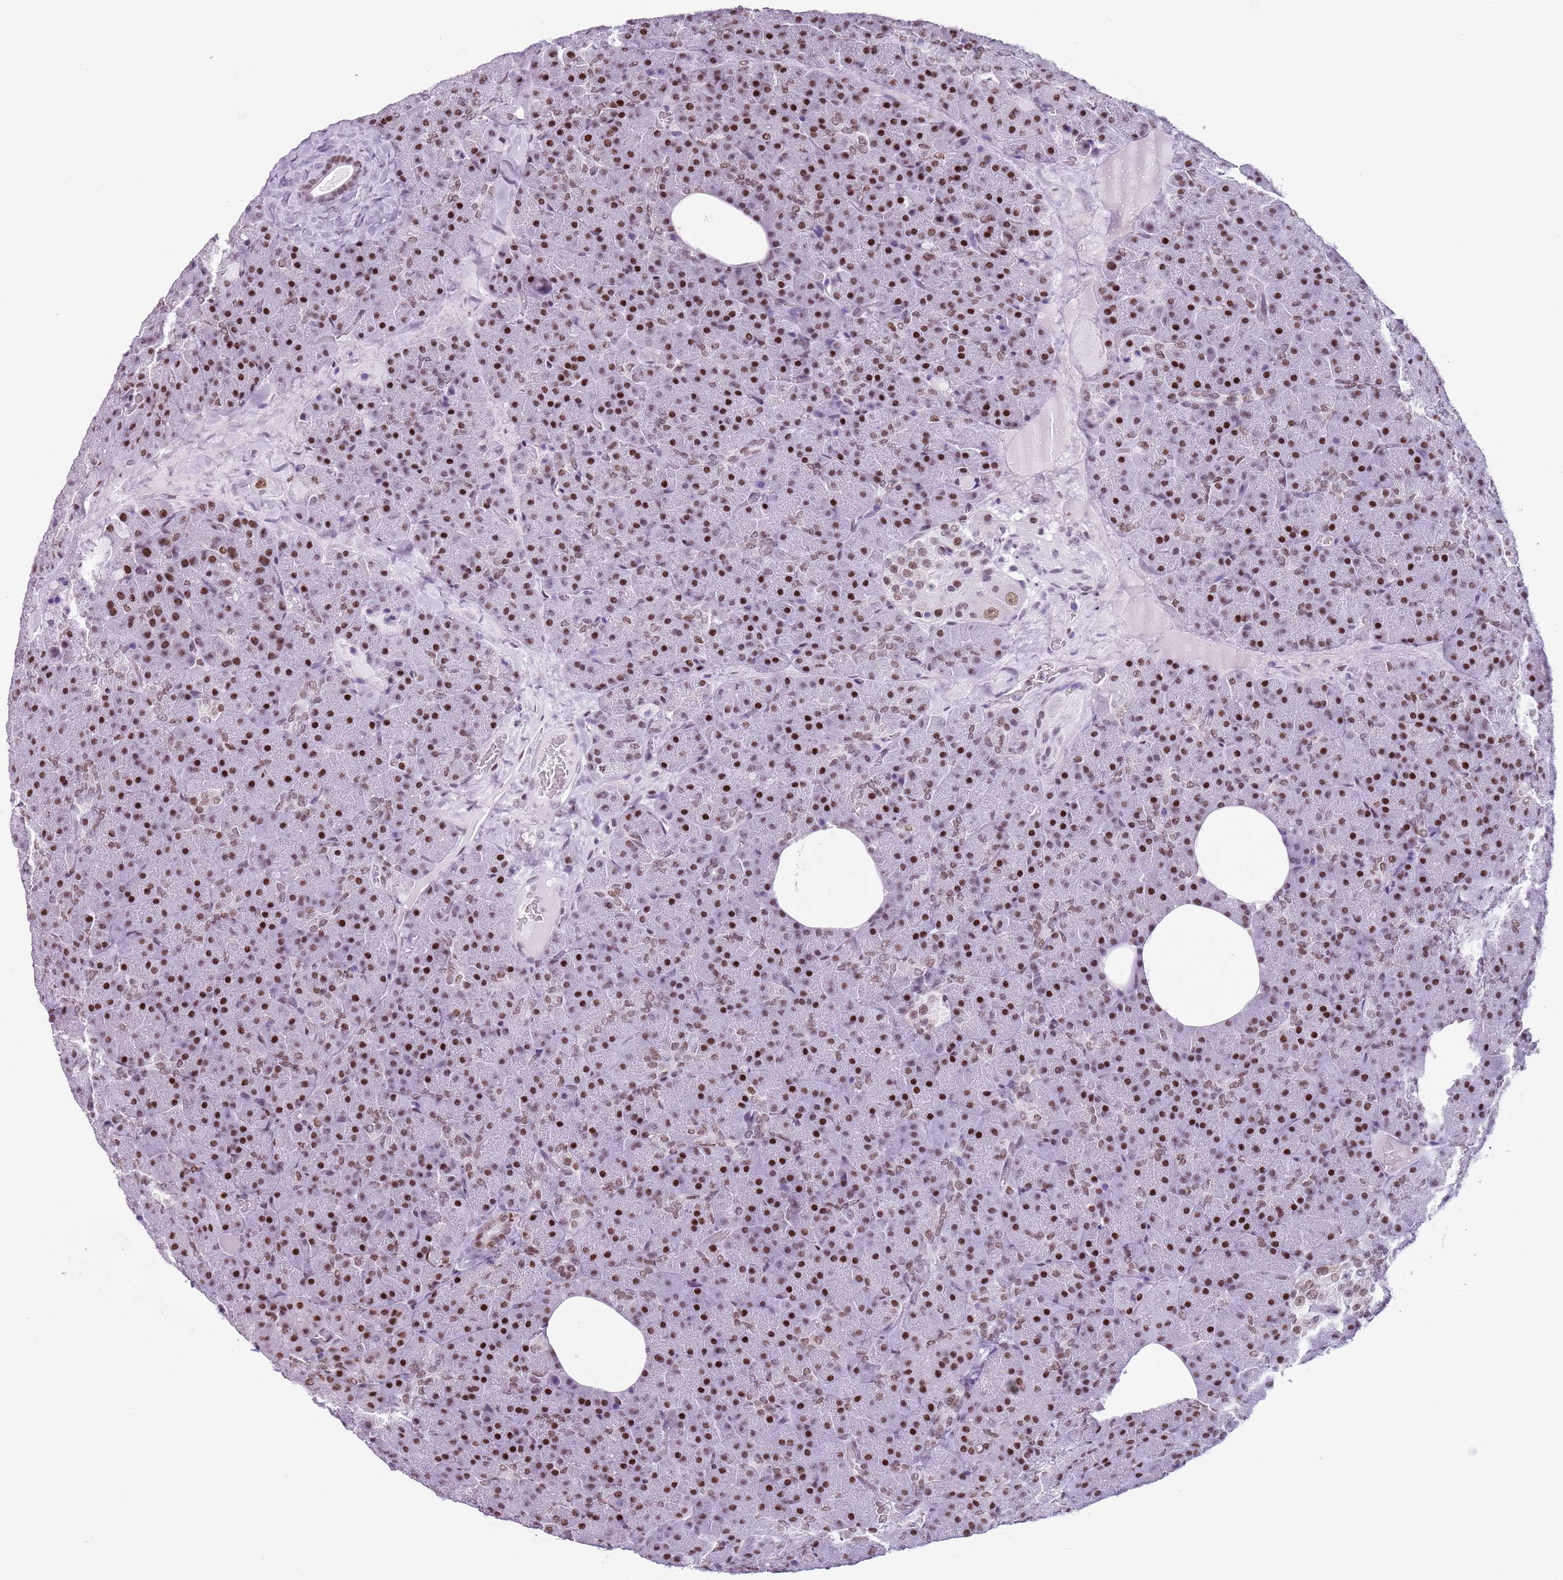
{"staining": {"intensity": "strong", "quantity": ">75%", "location": "nuclear"}, "tissue": "pancreas", "cell_type": "Exocrine glandular cells", "image_type": "normal", "snomed": [{"axis": "morphology", "description": "Normal tissue, NOS"}, {"axis": "morphology", "description": "Carcinoid, malignant, NOS"}, {"axis": "topography", "description": "Pancreas"}], "caption": "This is a photomicrograph of immunohistochemistry staining of normal pancreas, which shows strong positivity in the nuclear of exocrine glandular cells.", "gene": "FAM104B", "patient": {"sex": "female", "age": 35}}